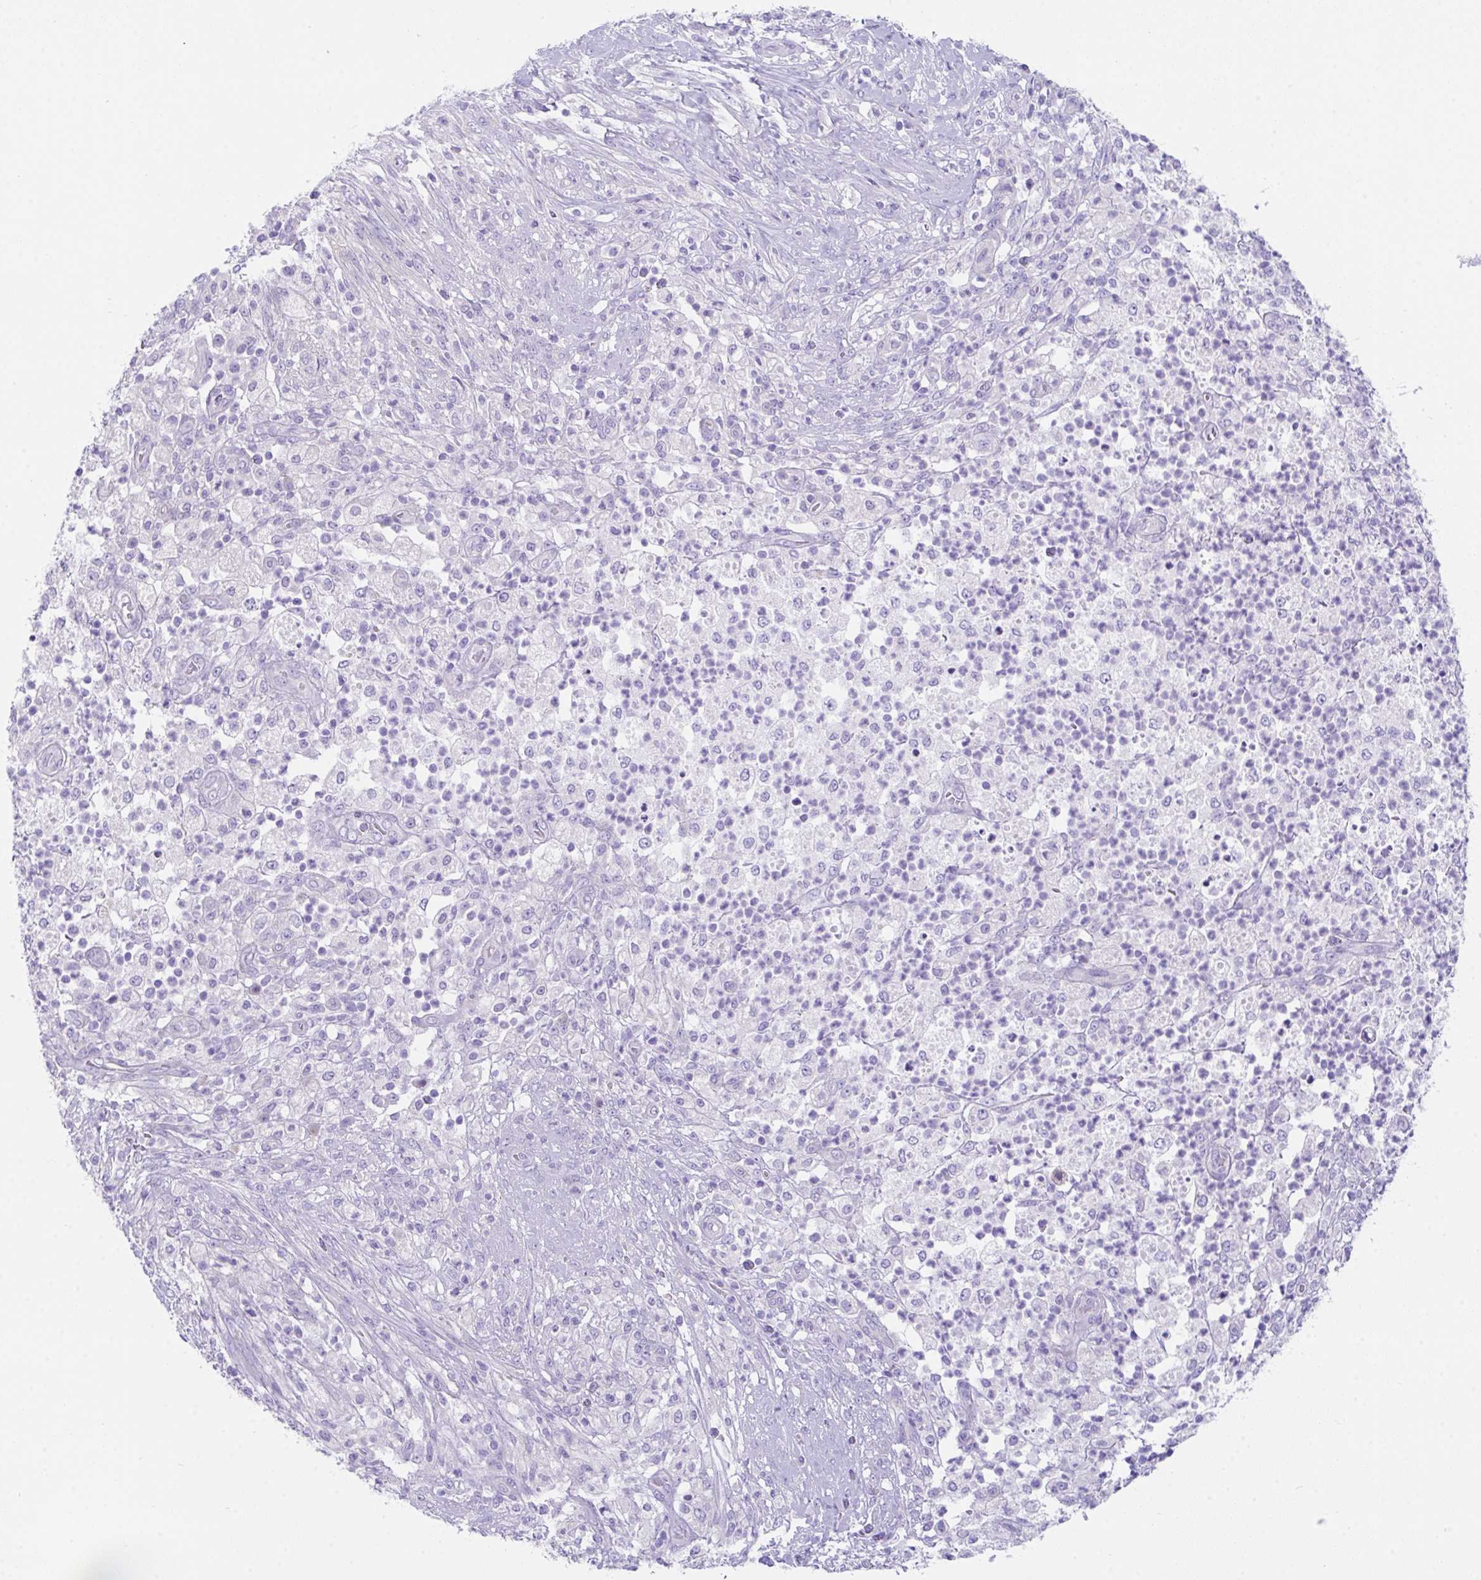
{"staining": {"intensity": "negative", "quantity": "none", "location": "none"}, "tissue": "pancreatic cancer", "cell_type": "Tumor cells", "image_type": "cancer", "snomed": [{"axis": "morphology", "description": "Adenocarcinoma, NOS"}, {"axis": "topography", "description": "Pancreas"}], "caption": "An image of pancreatic cancer (adenocarcinoma) stained for a protein reveals no brown staining in tumor cells.", "gene": "TMEM106B", "patient": {"sex": "female", "age": 72}}